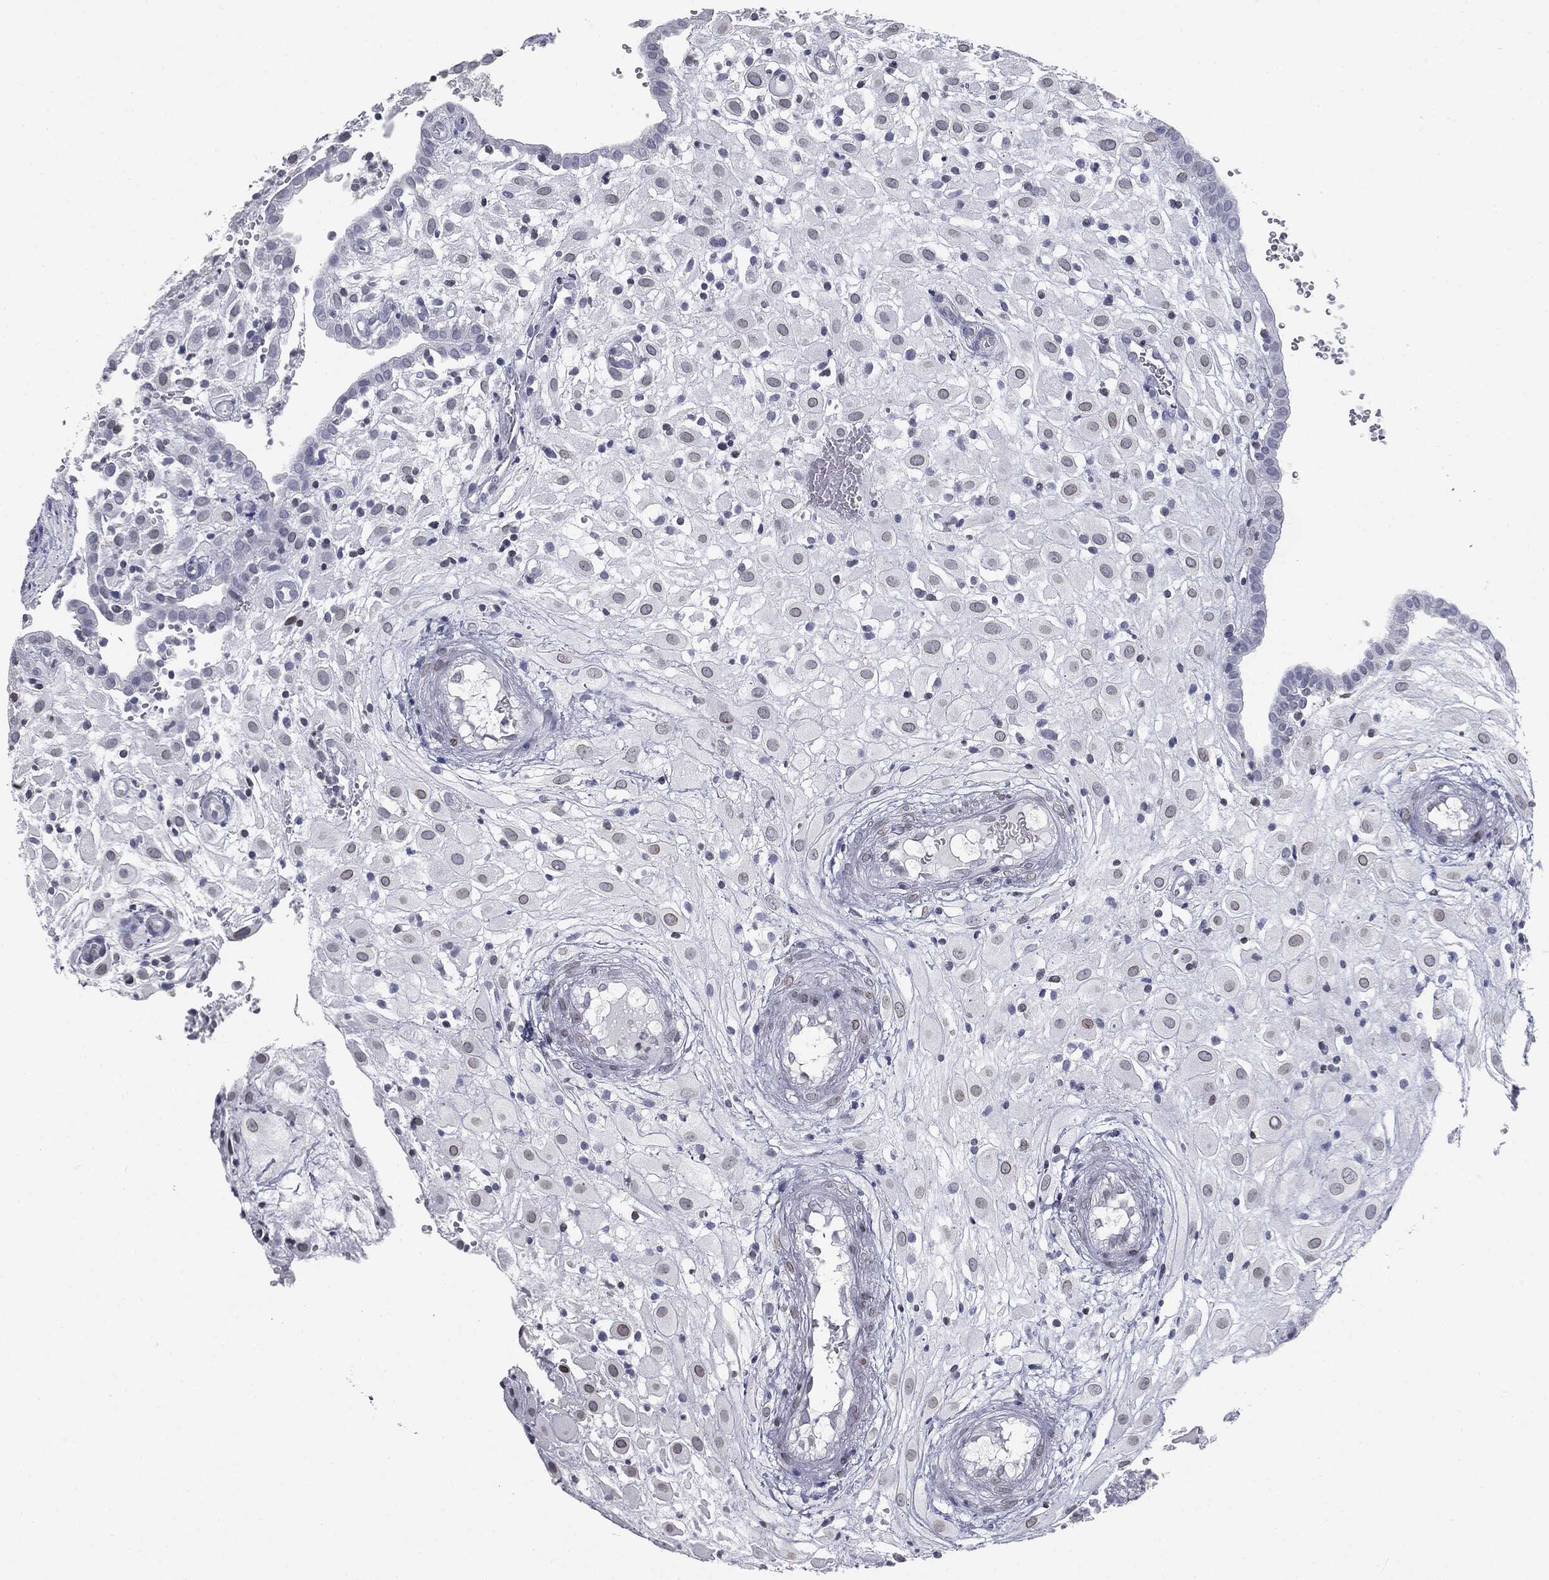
{"staining": {"intensity": "weak", "quantity": "25%-75%", "location": "nuclear"}, "tissue": "placenta", "cell_type": "Decidual cells", "image_type": "normal", "snomed": [{"axis": "morphology", "description": "Normal tissue, NOS"}, {"axis": "topography", "description": "Placenta"}], "caption": "Decidual cells exhibit low levels of weak nuclear positivity in about 25%-75% of cells in normal placenta.", "gene": "ALDOB", "patient": {"sex": "female", "age": 24}}